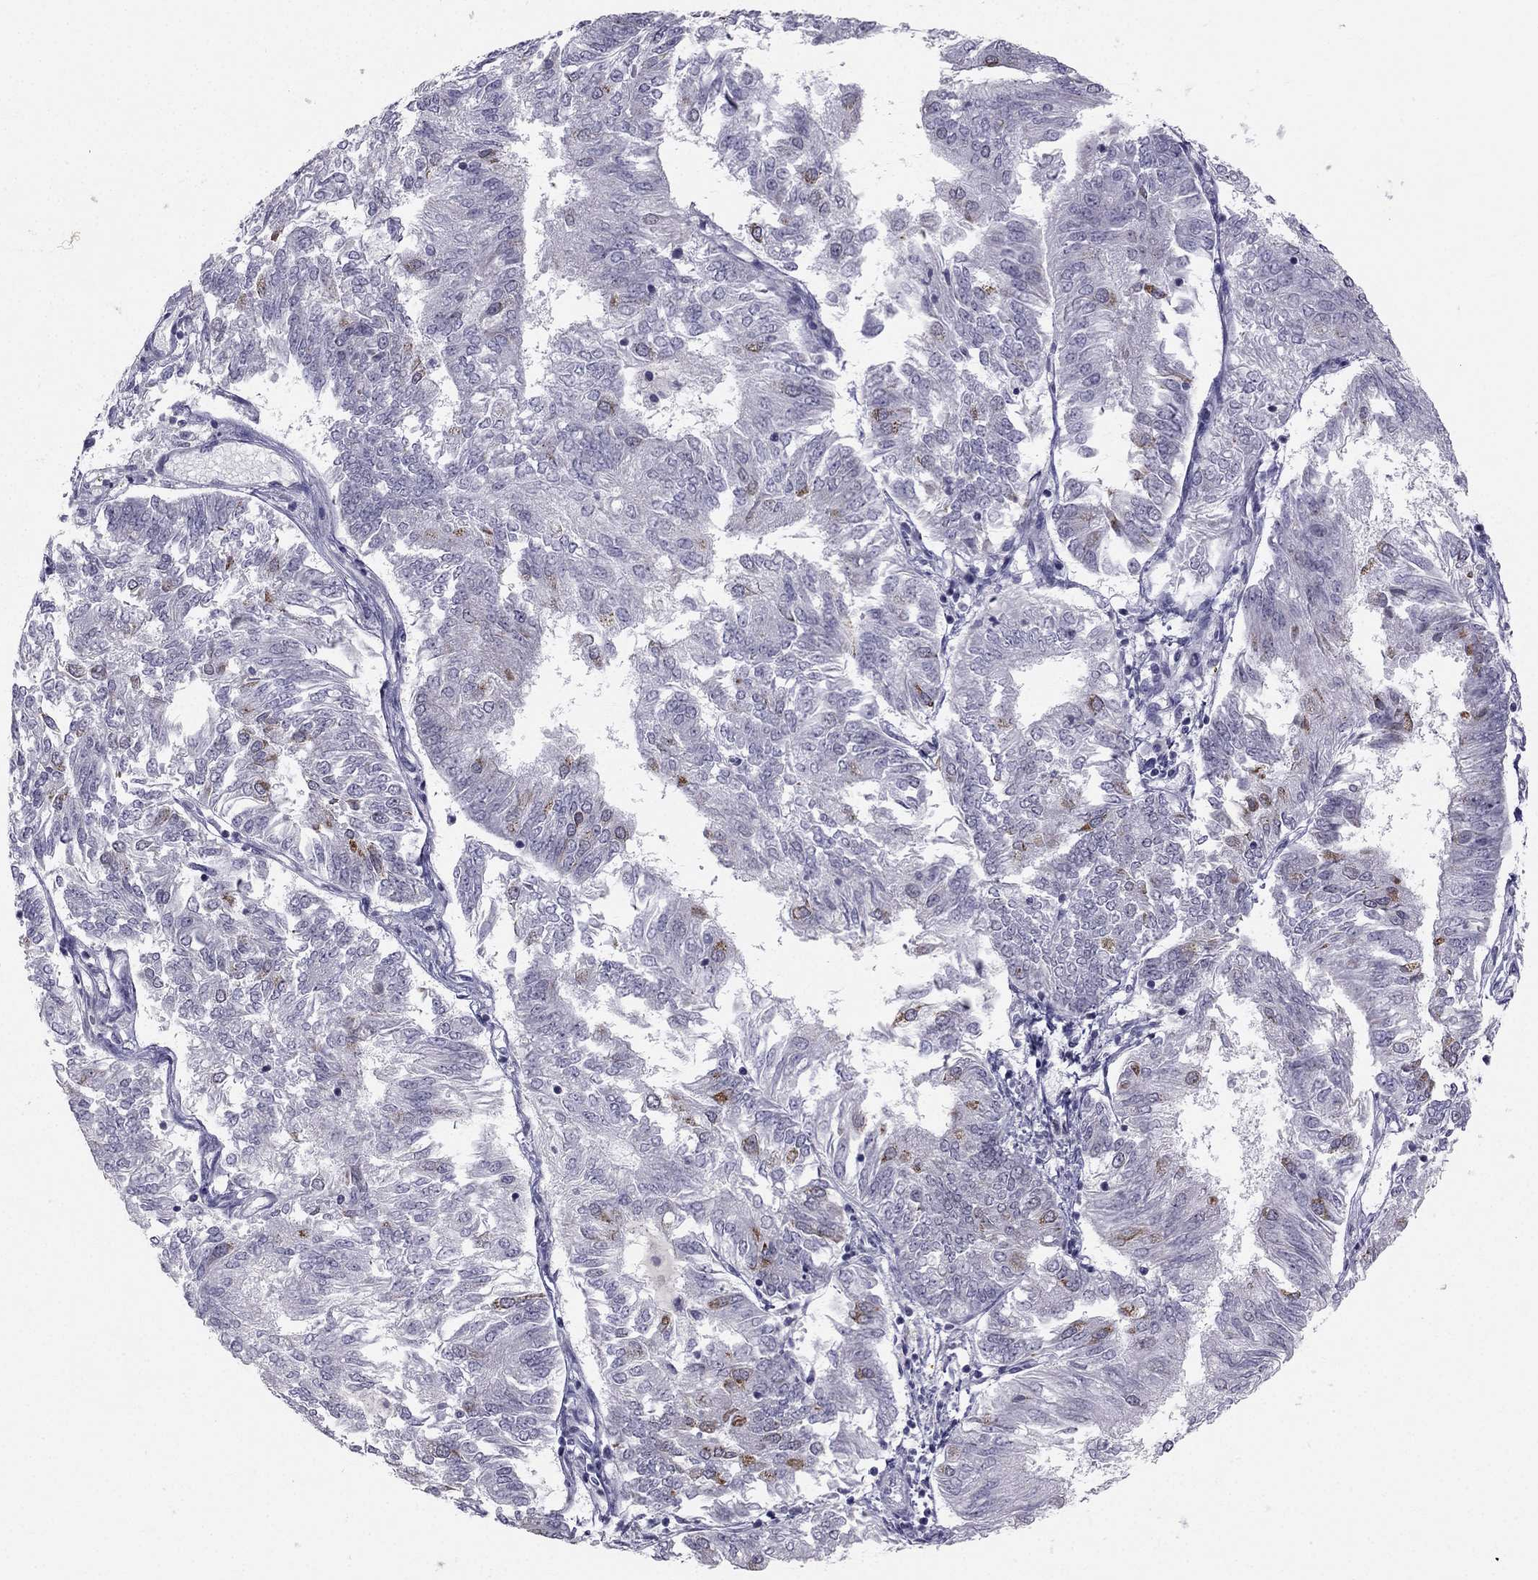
{"staining": {"intensity": "strong", "quantity": "<25%", "location": "cytoplasmic/membranous"}, "tissue": "endometrial cancer", "cell_type": "Tumor cells", "image_type": "cancer", "snomed": [{"axis": "morphology", "description": "Adenocarcinoma, NOS"}, {"axis": "topography", "description": "Endometrium"}], "caption": "Brown immunohistochemical staining in human endometrial cancer (adenocarcinoma) reveals strong cytoplasmic/membranous positivity in approximately <25% of tumor cells. Nuclei are stained in blue.", "gene": "TRPS1", "patient": {"sex": "female", "age": 58}}